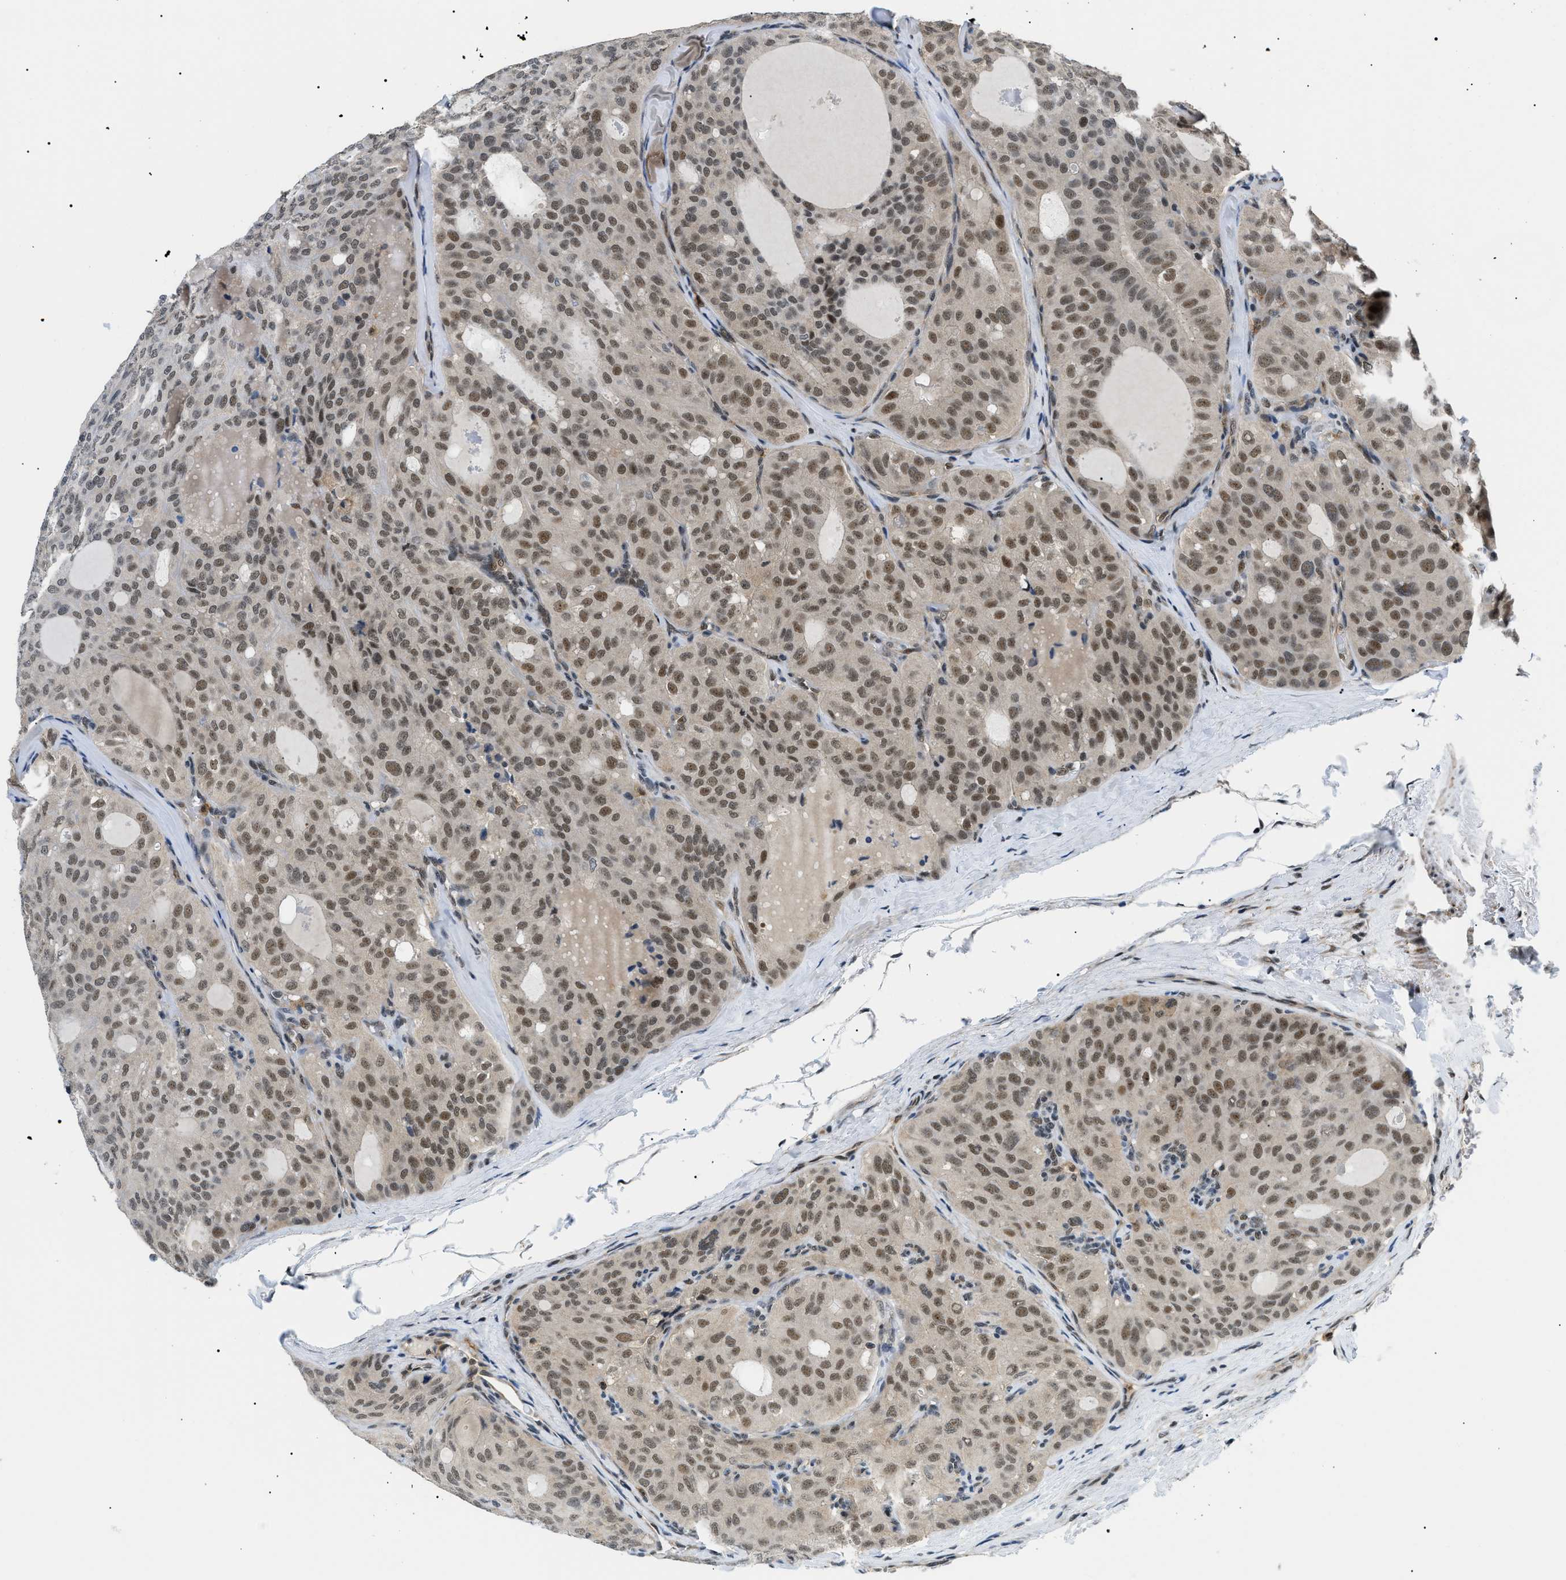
{"staining": {"intensity": "moderate", "quantity": ">75%", "location": "nuclear"}, "tissue": "thyroid cancer", "cell_type": "Tumor cells", "image_type": "cancer", "snomed": [{"axis": "morphology", "description": "Follicular adenoma carcinoma, NOS"}, {"axis": "topography", "description": "Thyroid gland"}], "caption": "Protein expression analysis of human thyroid cancer (follicular adenoma carcinoma) reveals moderate nuclear positivity in approximately >75% of tumor cells.", "gene": "RBM15", "patient": {"sex": "male", "age": 75}}